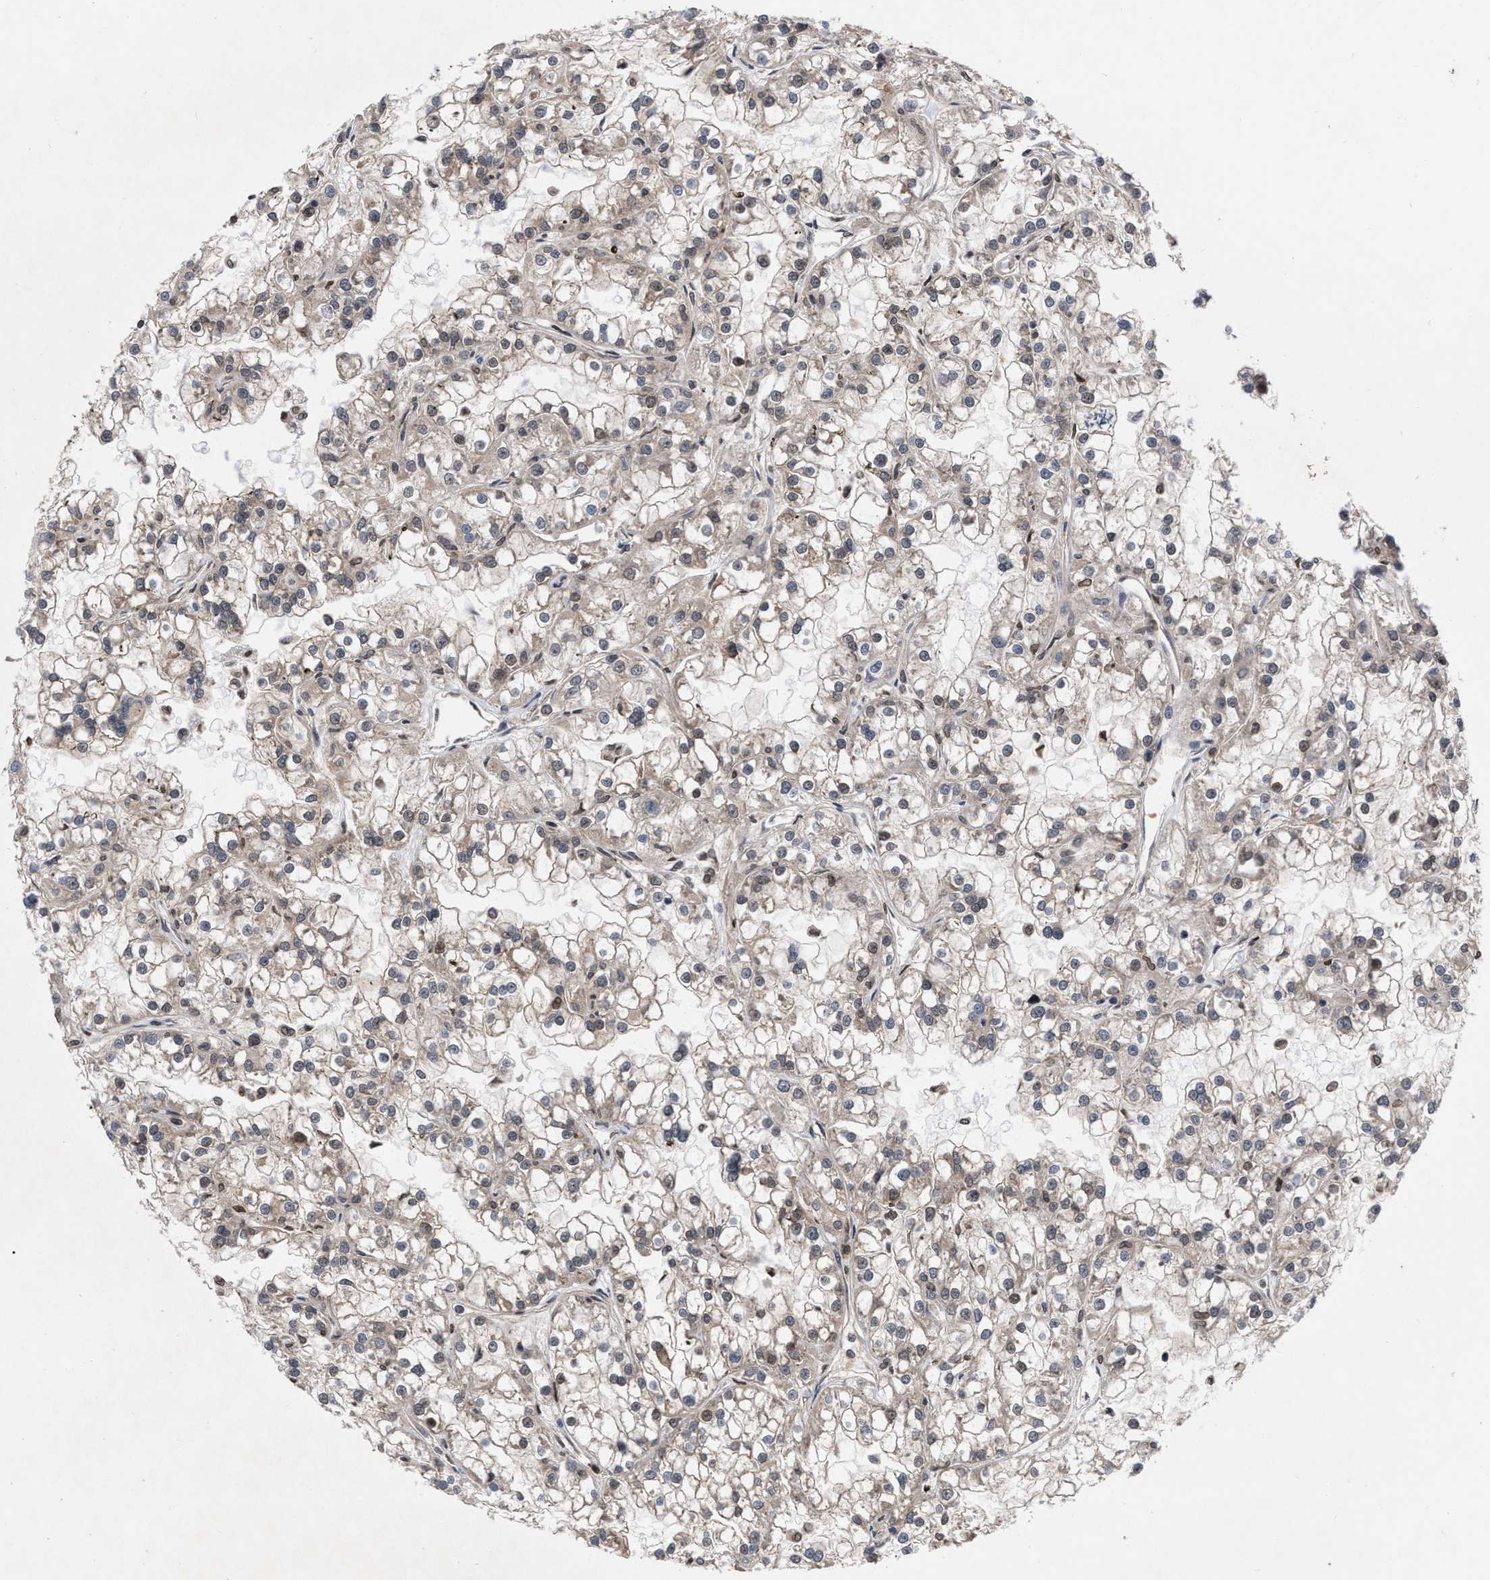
{"staining": {"intensity": "moderate", "quantity": "<25%", "location": "nuclear"}, "tissue": "renal cancer", "cell_type": "Tumor cells", "image_type": "cancer", "snomed": [{"axis": "morphology", "description": "Adenocarcinoma, NOS"}, {"axis": "topography", "description": "Kidney"}], "caption": "Immunohistochemical staining of renal adenocarcinoma shows moderate nuclear protein expression in approximately <25% of tumor cells.", "gene": "MDM4", "patient": {"sex": "female", "age": 52}}